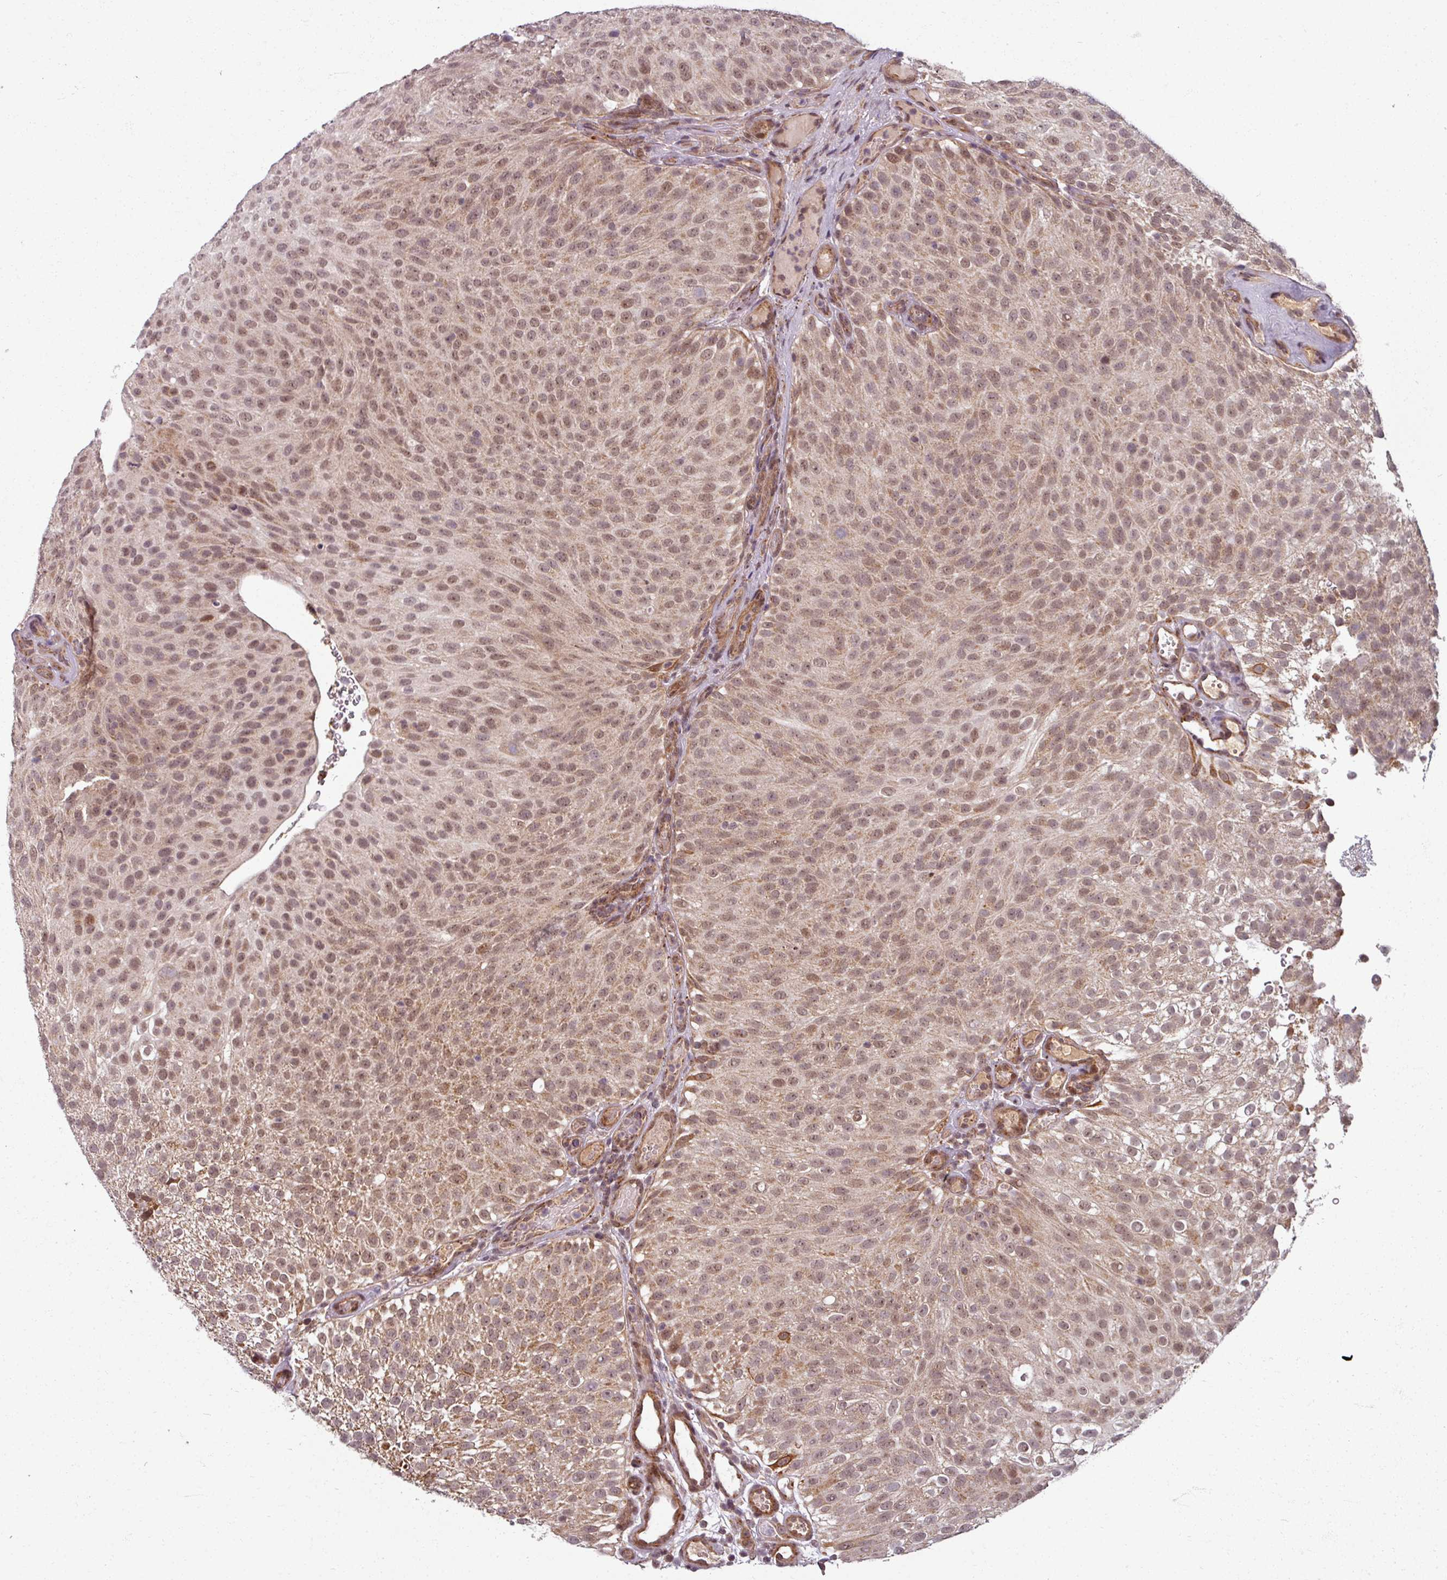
{"staining": {"intensity": "moderate", "quantity": ">75%", "location": "nuclear"}, "tissue": "urothelial cancer", "cell_type": "Tumor cells", "image_type": "cancer", "snomed": [{"axis": "morphology", "description": "Urothelial carcinoma, Low grade"}, {"axis": "topography", "description": "Urinary bladder"}], "caption": "A brown stain highlights moderate nuclear expression of a protein in human urothelial cancer tumor cells.", "gene": "SWI5", "patient": {"sex": "male", "age": 78}}